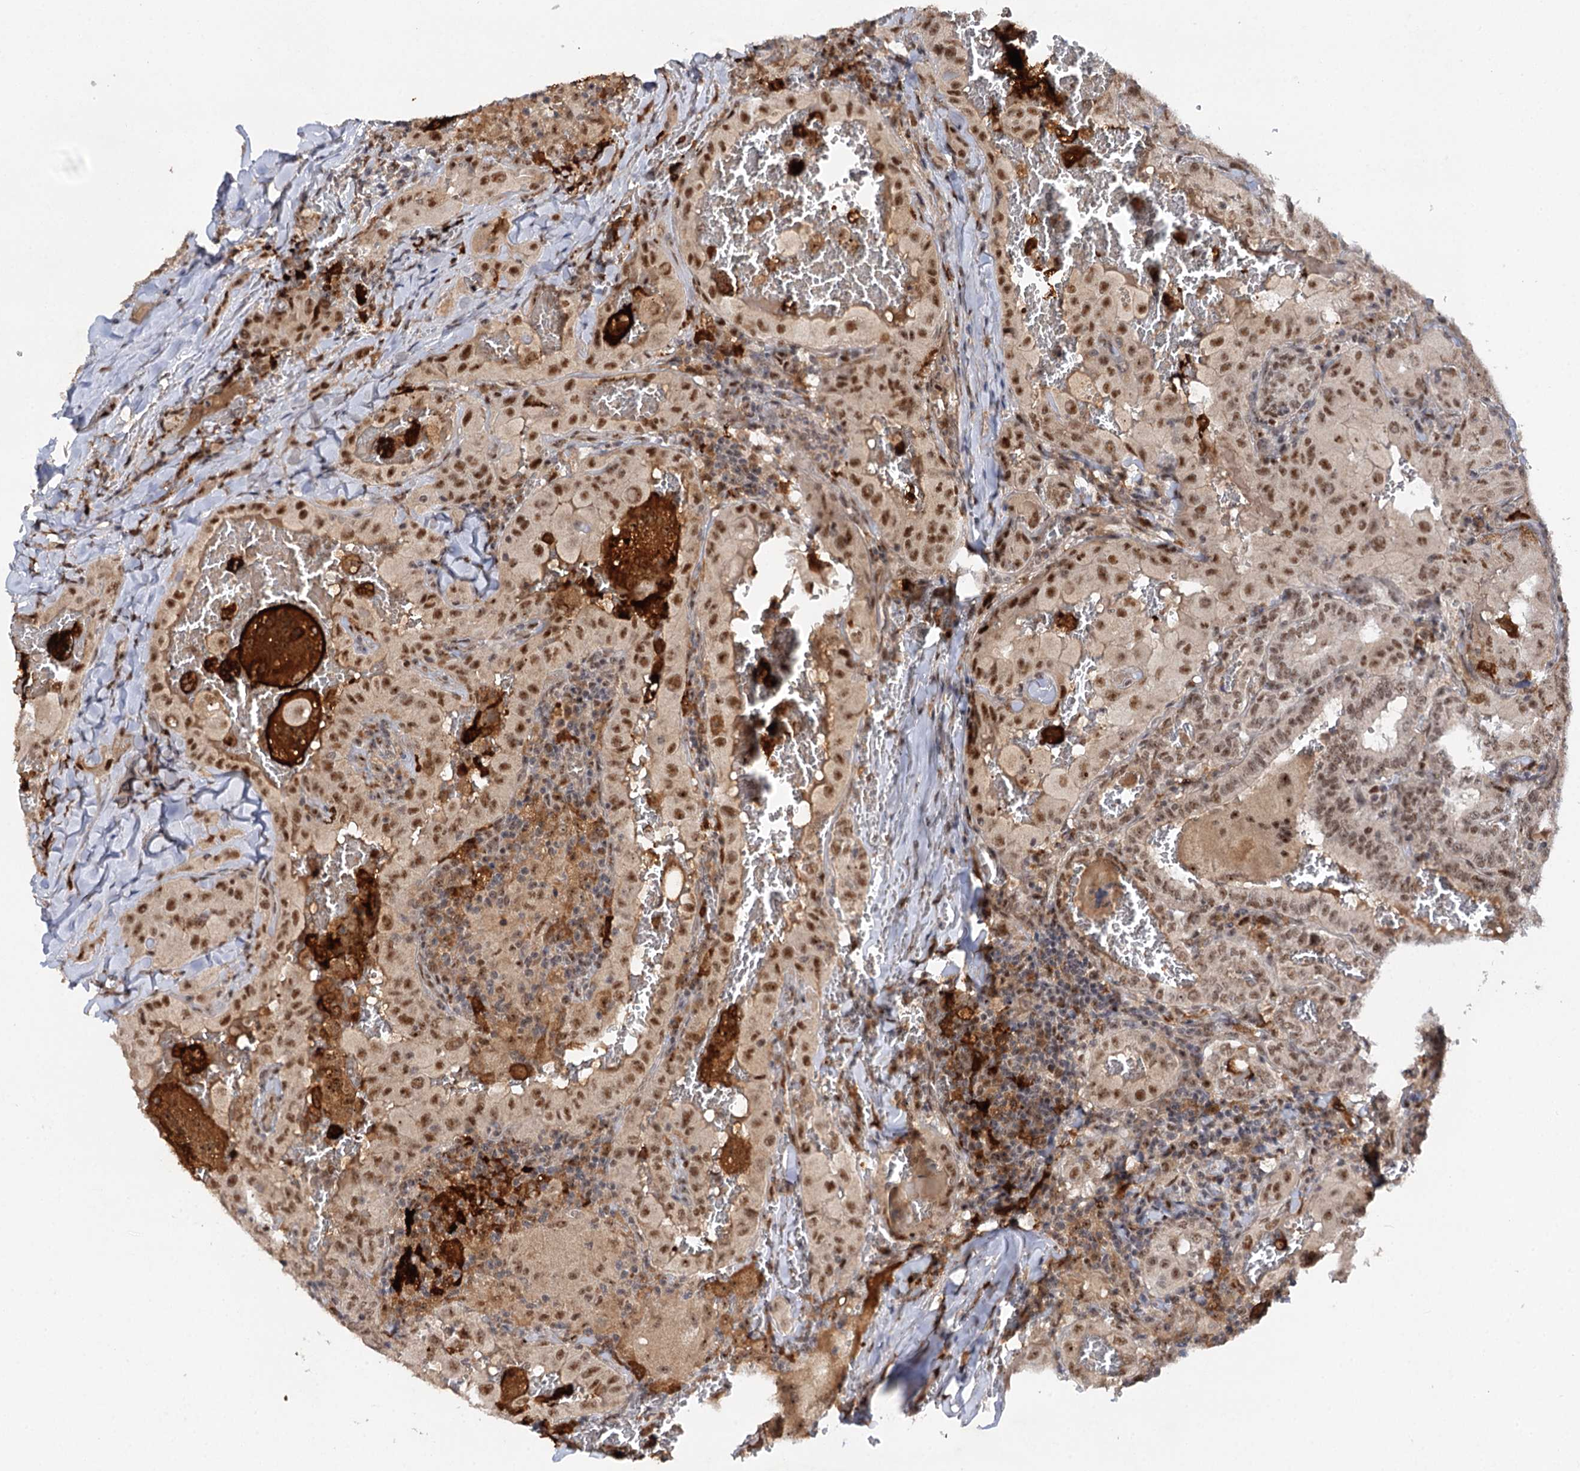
{"staining": {"intensity": "moderate", "quantity": ">75%", "location": "nuclear"}, "tissue": "thyroid cancer", "cell_type": "Tumor cells", "image_type": "cancer", "snomed": [{"axis": "morphology", "description": "Papillary adenocarcinoma, NOS"}, {"axis": "topography", "description": "Thyroid gland"}], "caption": "Thyroid cancer (papillary adenocarcinoma) stained with DAB (3,3'-diaminobenzidine) IHC exhibits medium levels of moderate nuclear expression in approximately >75% of tumor cells. Using DAB (brown) and hematoxylin (blue) stains, captured at high magnification using brightfield microscopy.", "gene": "BUD13", "patient": {"sex": "female", "age": 72}}